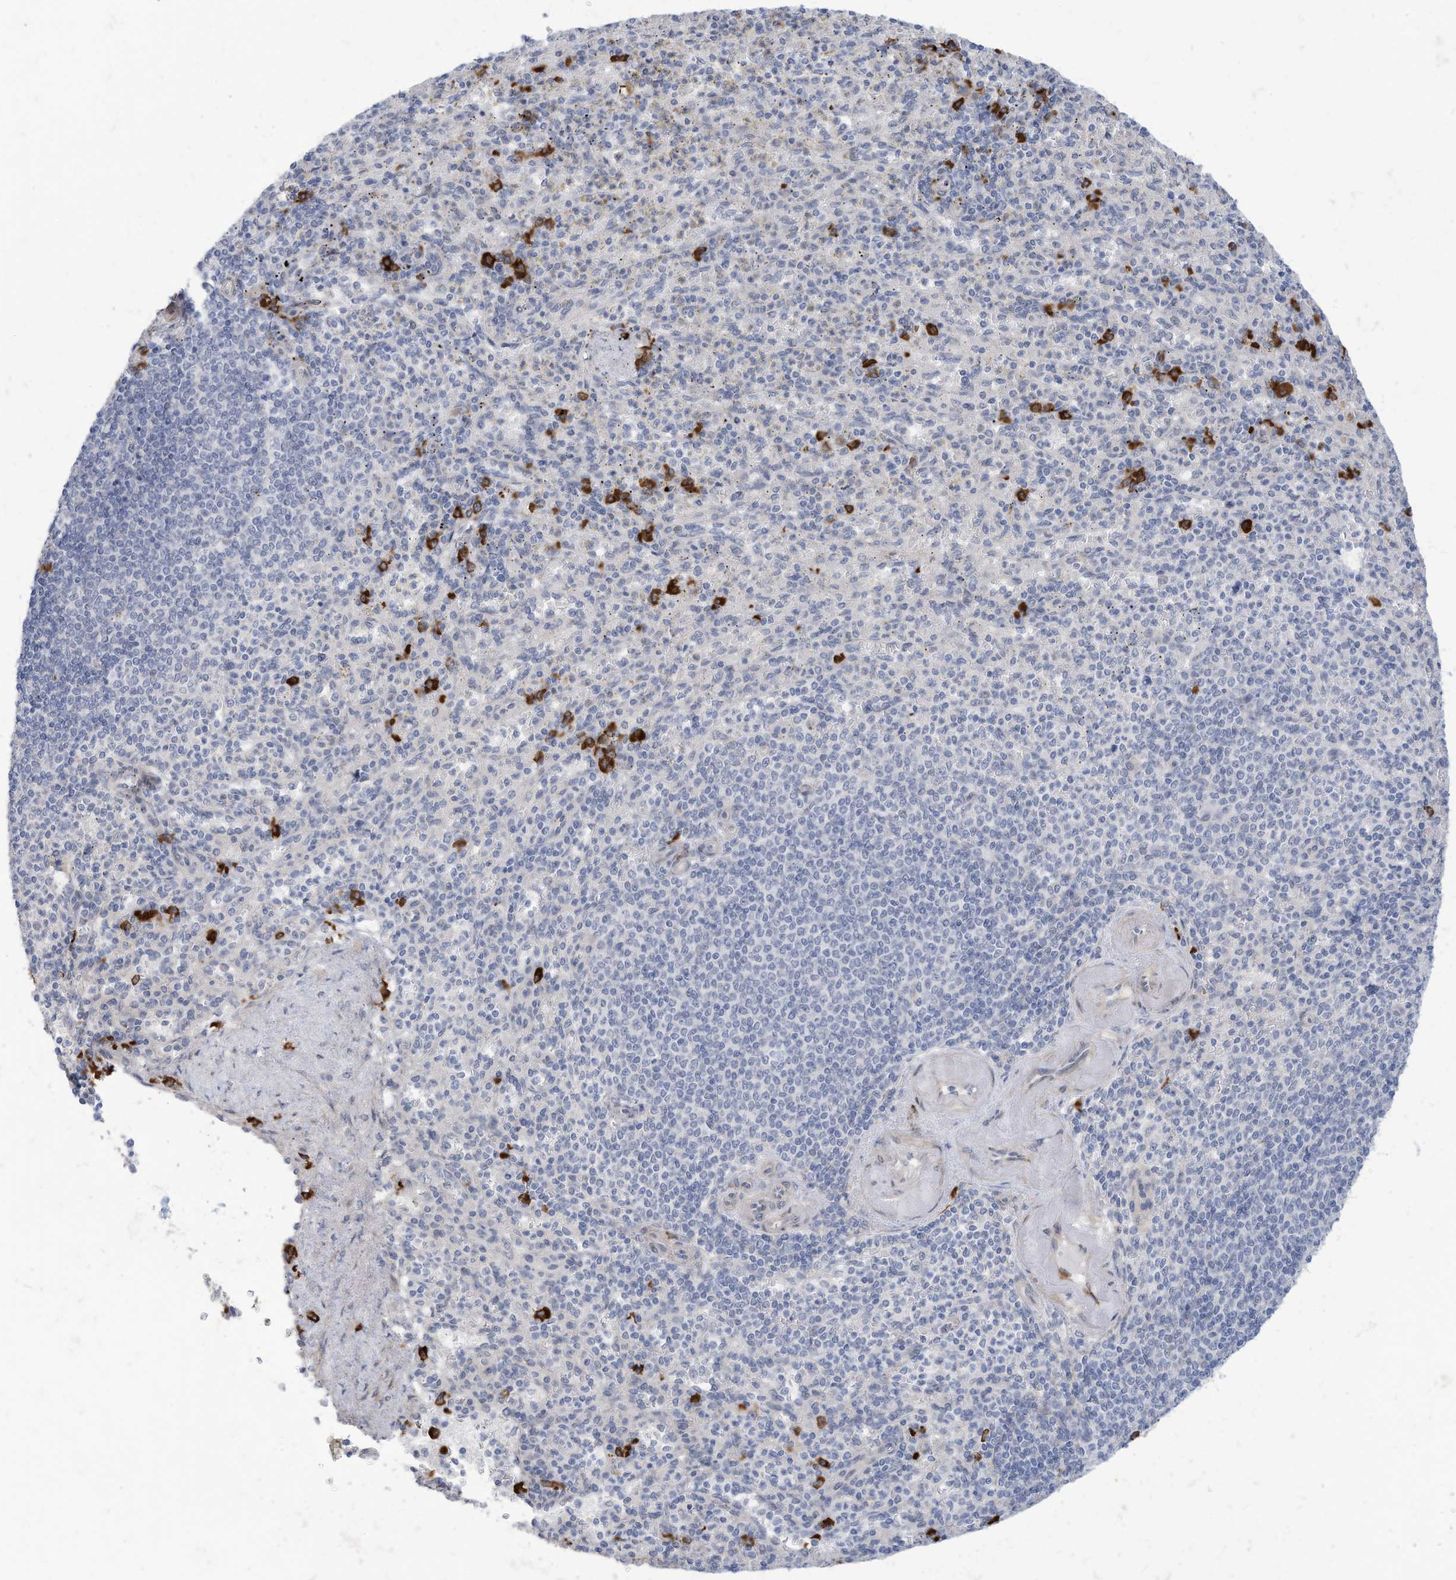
{"staining": {"intensity": "strong", "quantity": "<25%", "location": "cytoplasmic/membranous"}, "tissue": "spleen", "cell_type": "Cells in red pulp", "image_type": "normal", "snomed": [{"axis": "morphology", "description": "Normal tissue, NOS"}, {"axis": "topography", "description": "Spleen"}], "caption": "Immunohistochemical staining of unremarkable human spleen displays medium levels of strong cytoplasmic/membranous positivity in about <25% of cells in red pulp. The staining was performed using DAB to visualize the protein expression in brown, while the nuclei were stained in blue with hematoxylin (Magnification: 20x).", "gene": "ZNF292", "patient": {"sex": "female", "age": 74}}